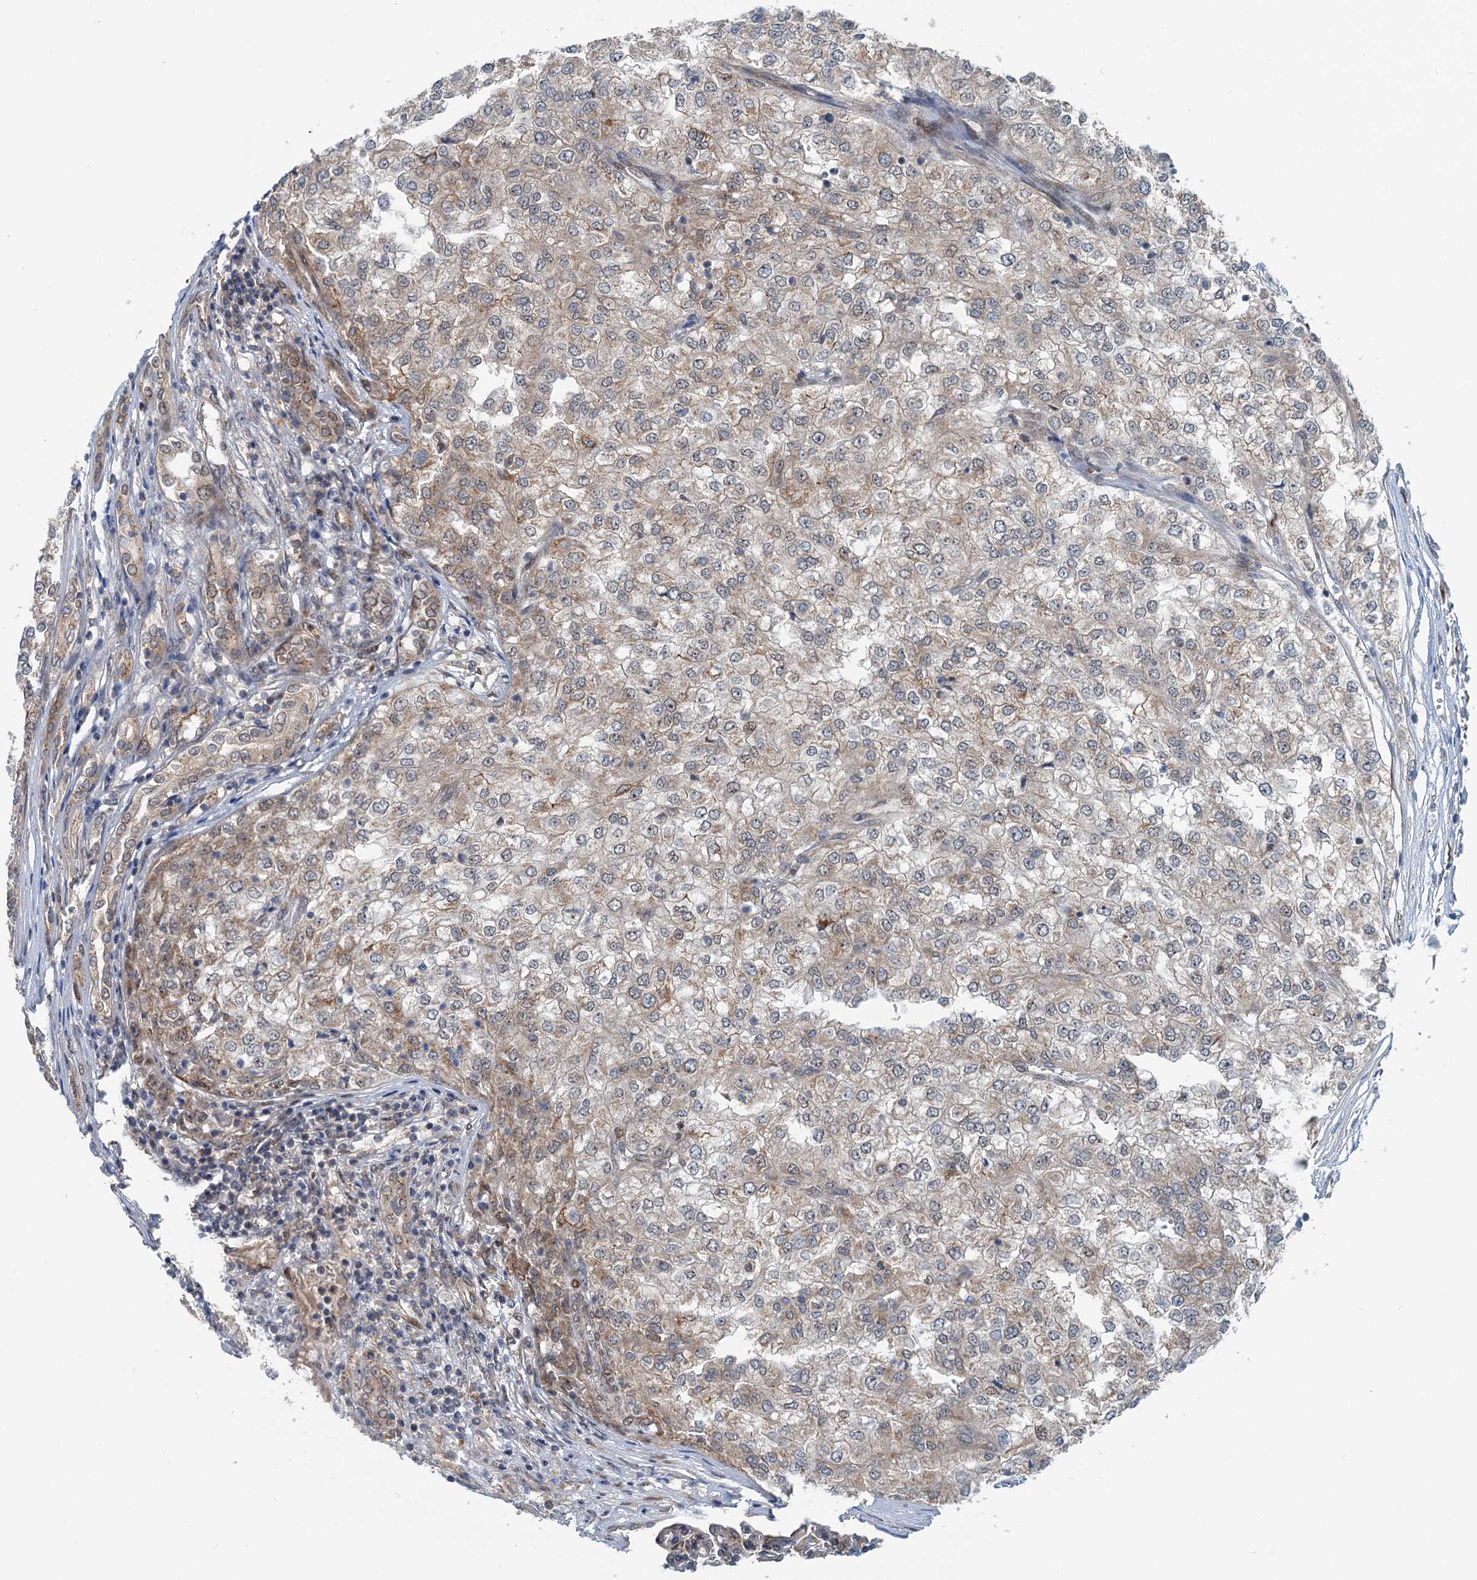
{"staining": {"intensity": "weak", "quantity": "<25%", "location": "cytoplasmic/membranous"}, "tissue": "renal cancer", "cell_type": "Tumor cells", "image_type": "cancer", "snomed": [{"axis": "morphology", "description": "Adenocarcinoma, NOS"}, {"axis": "topography", "description": "Kidney"}], "caption": "Immunohistochemical staining of human renal cancer (adenocarcinoma) reveals no significant positivity in tumor cells.", "gene": "DYNC2I2", "patient": {"sex": "female", "age": 54}}